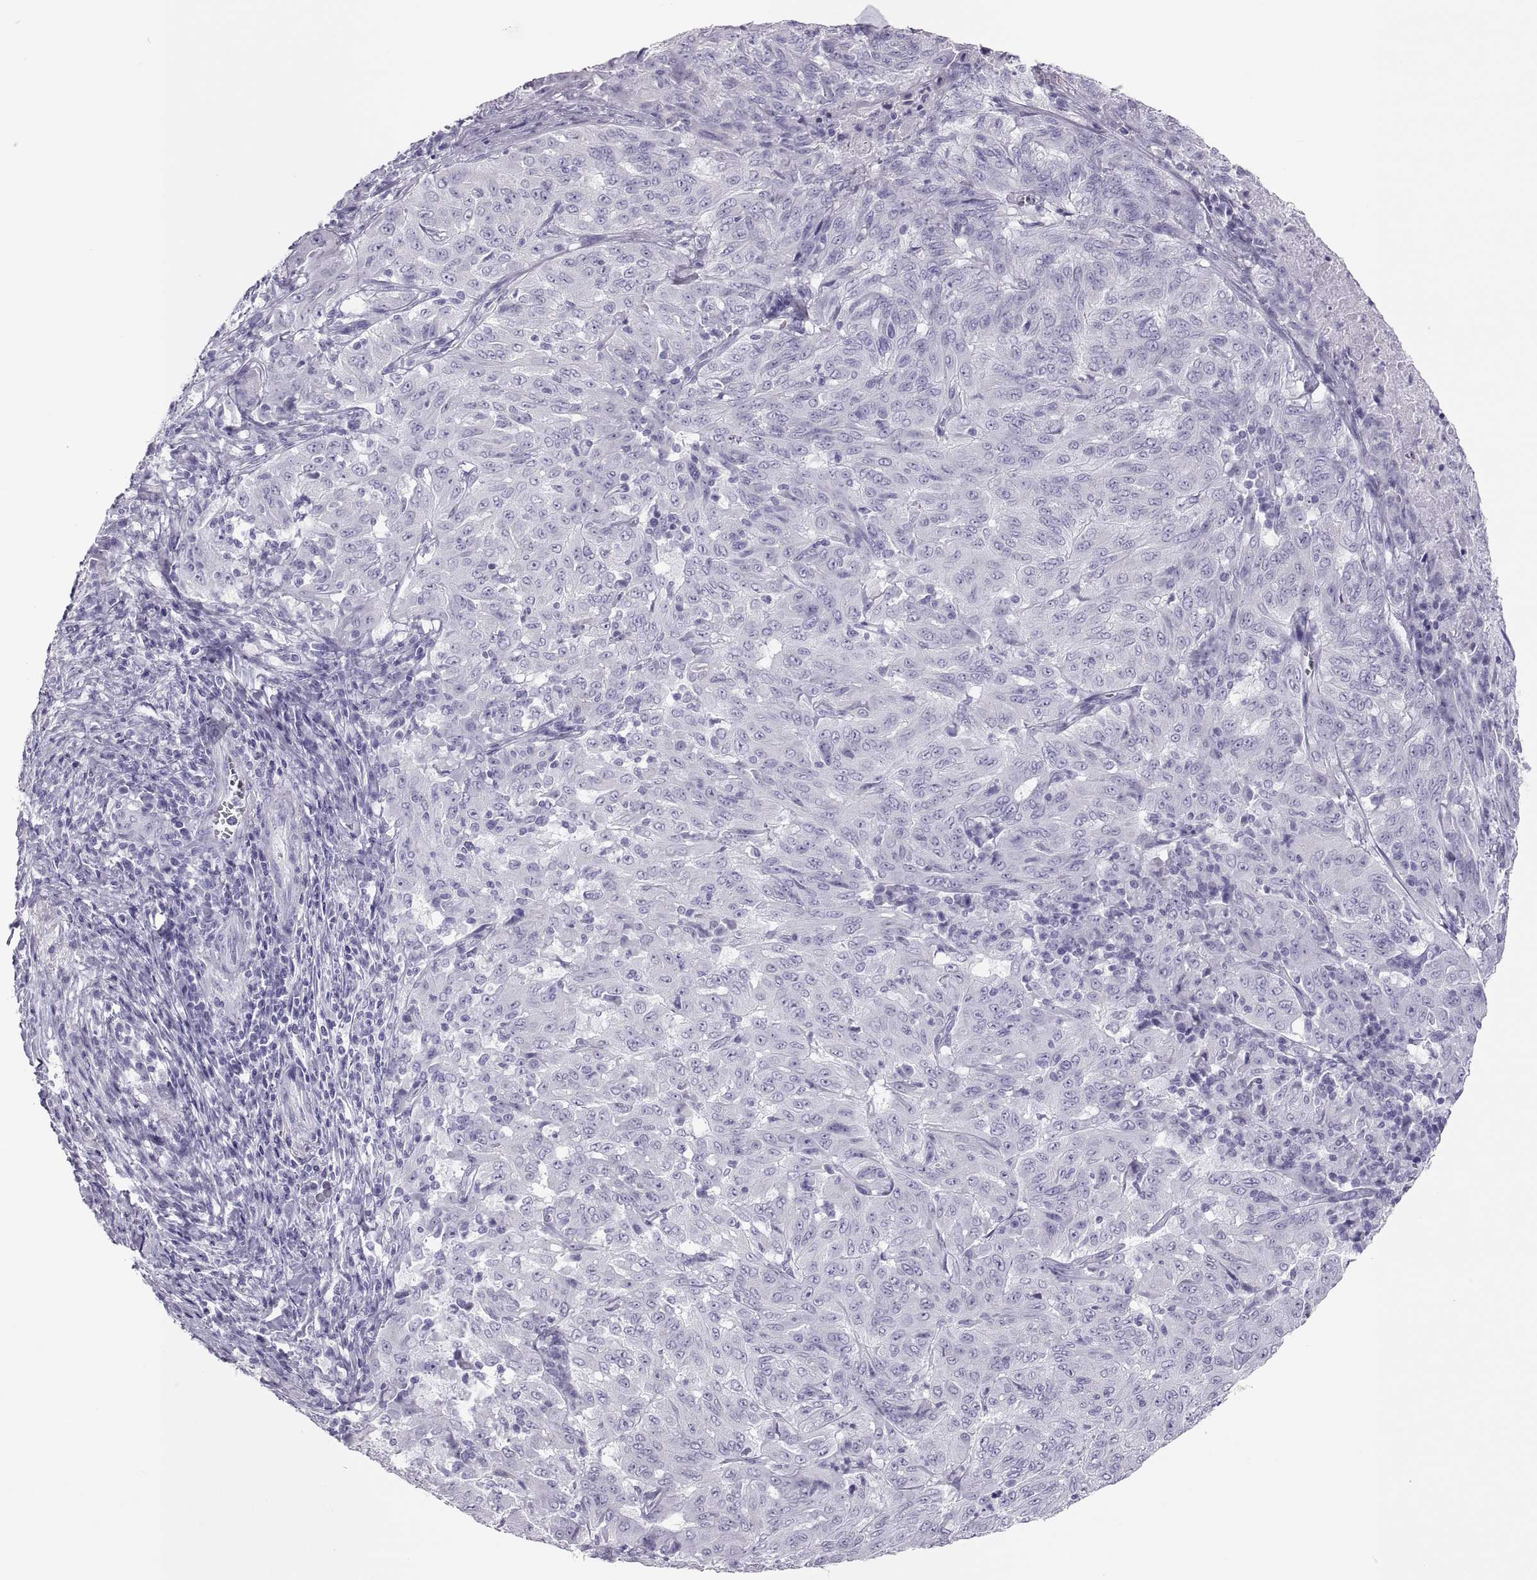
{"staining": {"intensity": "negative", "quantity": "none", "location": "none"}, "tissue": "pancreatic cancer", "cell_type": "Tumor cells", "image_type": "cancer", "snomed": [{"axis": "morphology", "description": "Adenocarcinoma, NOS"}, {"axis": "topography", "description": "Pancreas"}], "caption": "Human pancreatic cancer (adenocarcinoma) stained for a protein using immunohistochemistry exhibits no staining in tumor cells.", "gene": "SEMG1", "patient": {"sex": "male", "age": 63}}